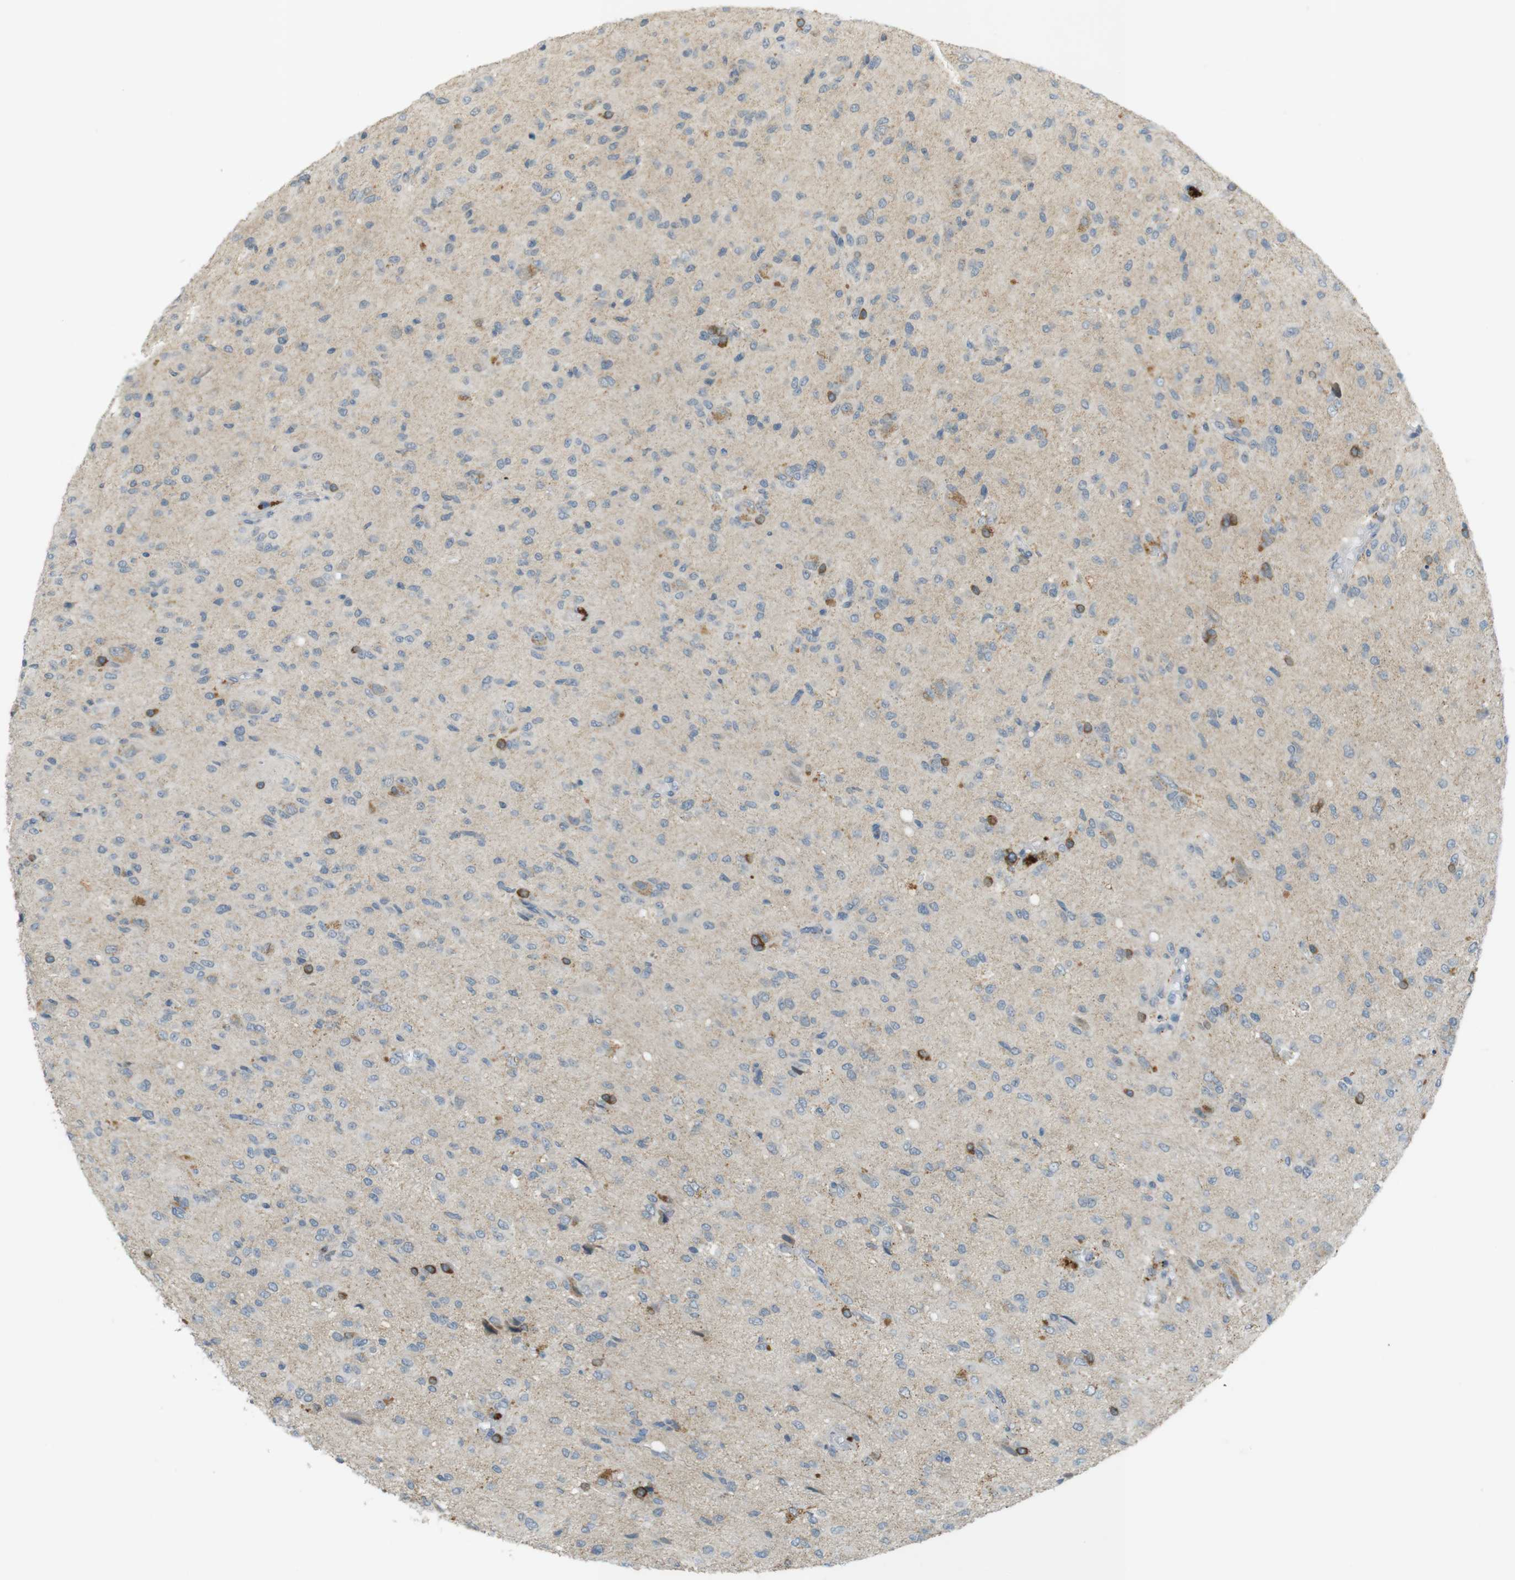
{"staining": {"intensity": "moderate", "quantity": "<25%", "location": "cytoplasmic/membranous"}, "tissue": "glioma", "cell_type": "Tumor cells", "image_type": "cancer", "snomed": [{"axis": "morphology", "description": "Glioma, malignant, High grade"}, {"axis": "topography", "description": "Brain"}], "caption": "Human glioma stained with a protein marker demonstrates moderate staining in tumor cells.", "gene": "UGT8", "patient": {"sex": "female", "age": 59}}